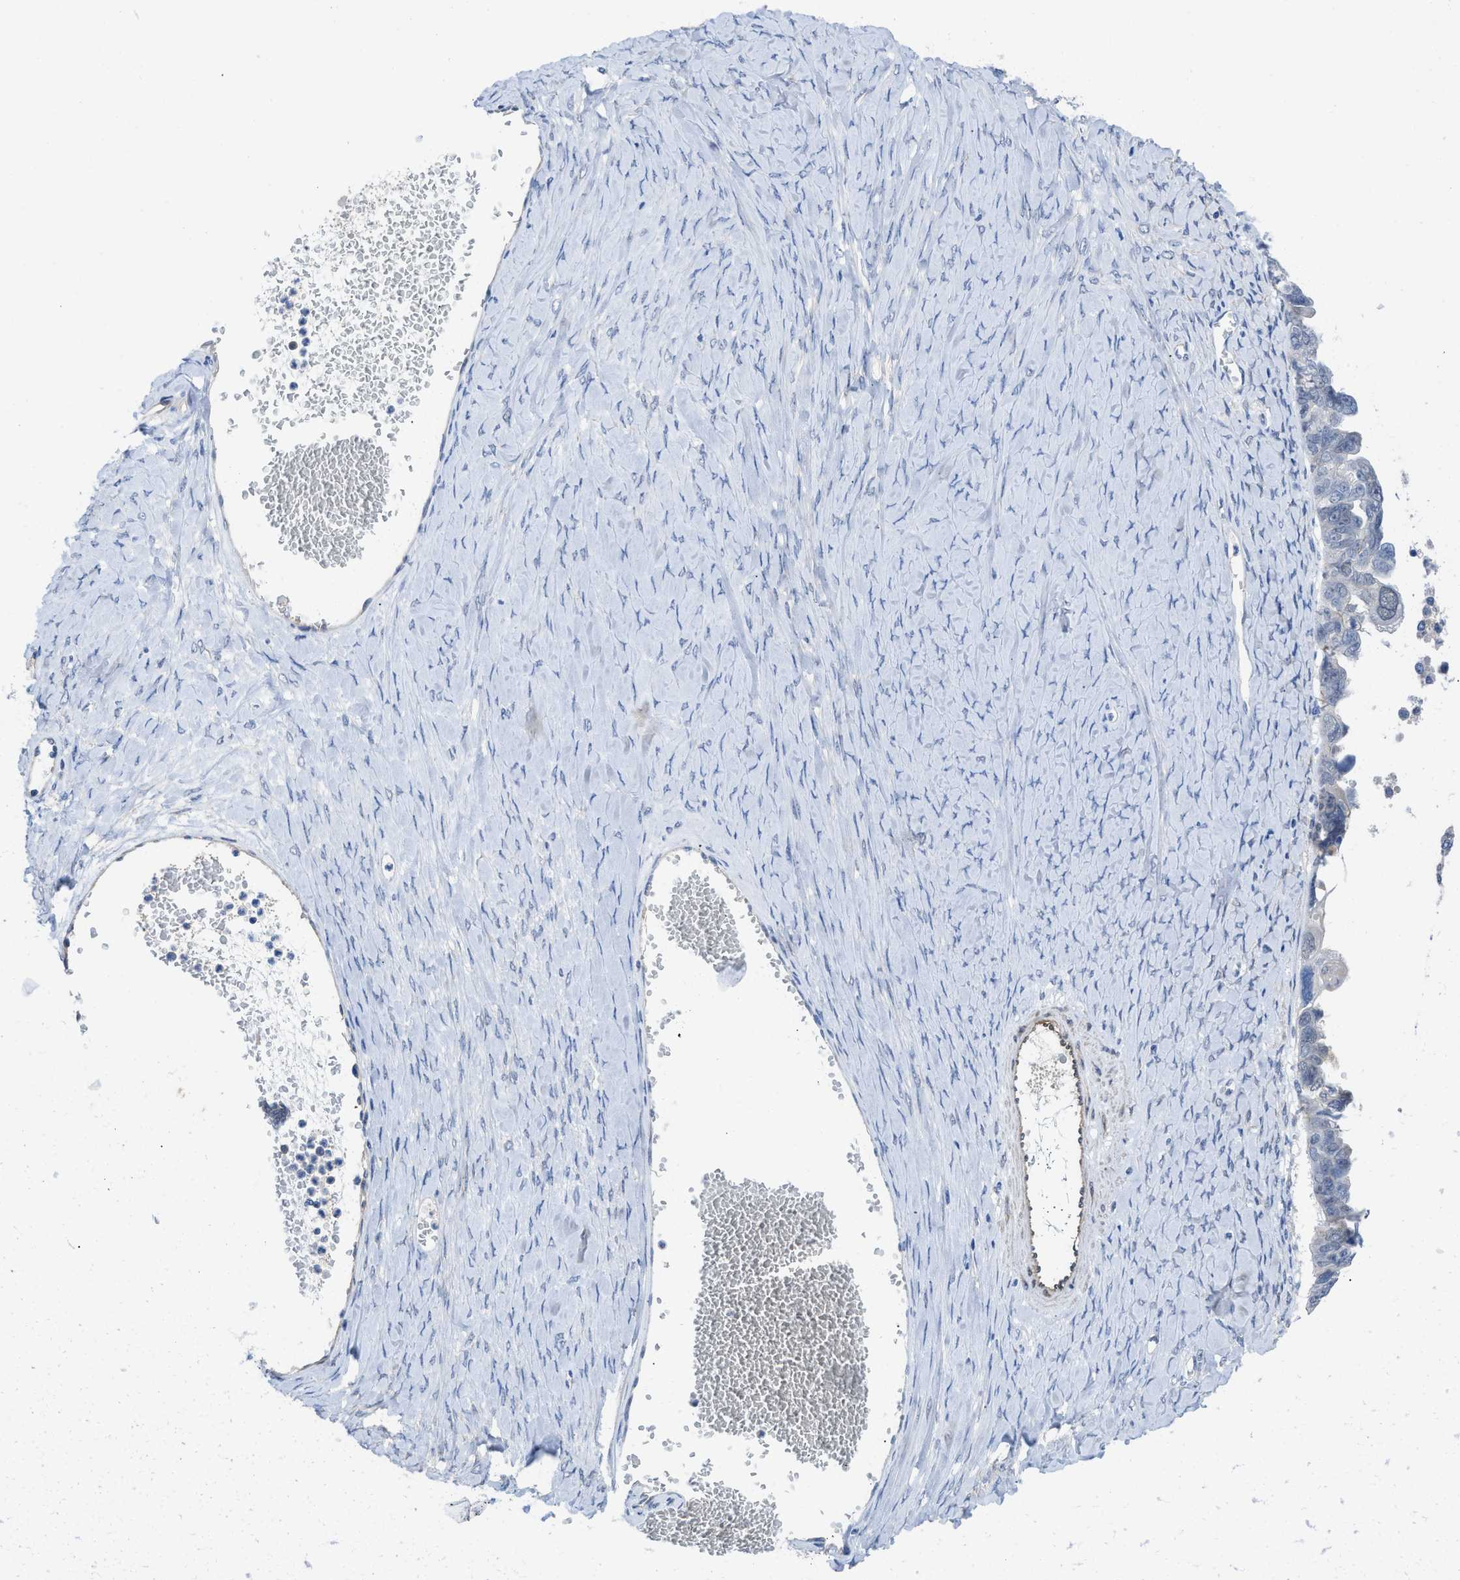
{"staining": {"intensity": "negative", "quantity": "none", "location": "none"}, "tissue": "ovarian cancer", "cell_type": "Tumor cells", "image_type": "cancer", "snomed": [{"axis": "morphology", "description": "Cystadenocarcinoma, serous, NOS"}, {"axis": "topography", "description": "Ovary"}], "caption": "Human ovarian cancer stained for a protein using IHC shows no staining in tumor cells.", "gene": "PDLIM5", "patient": {"sex": "female", "age": 79}}